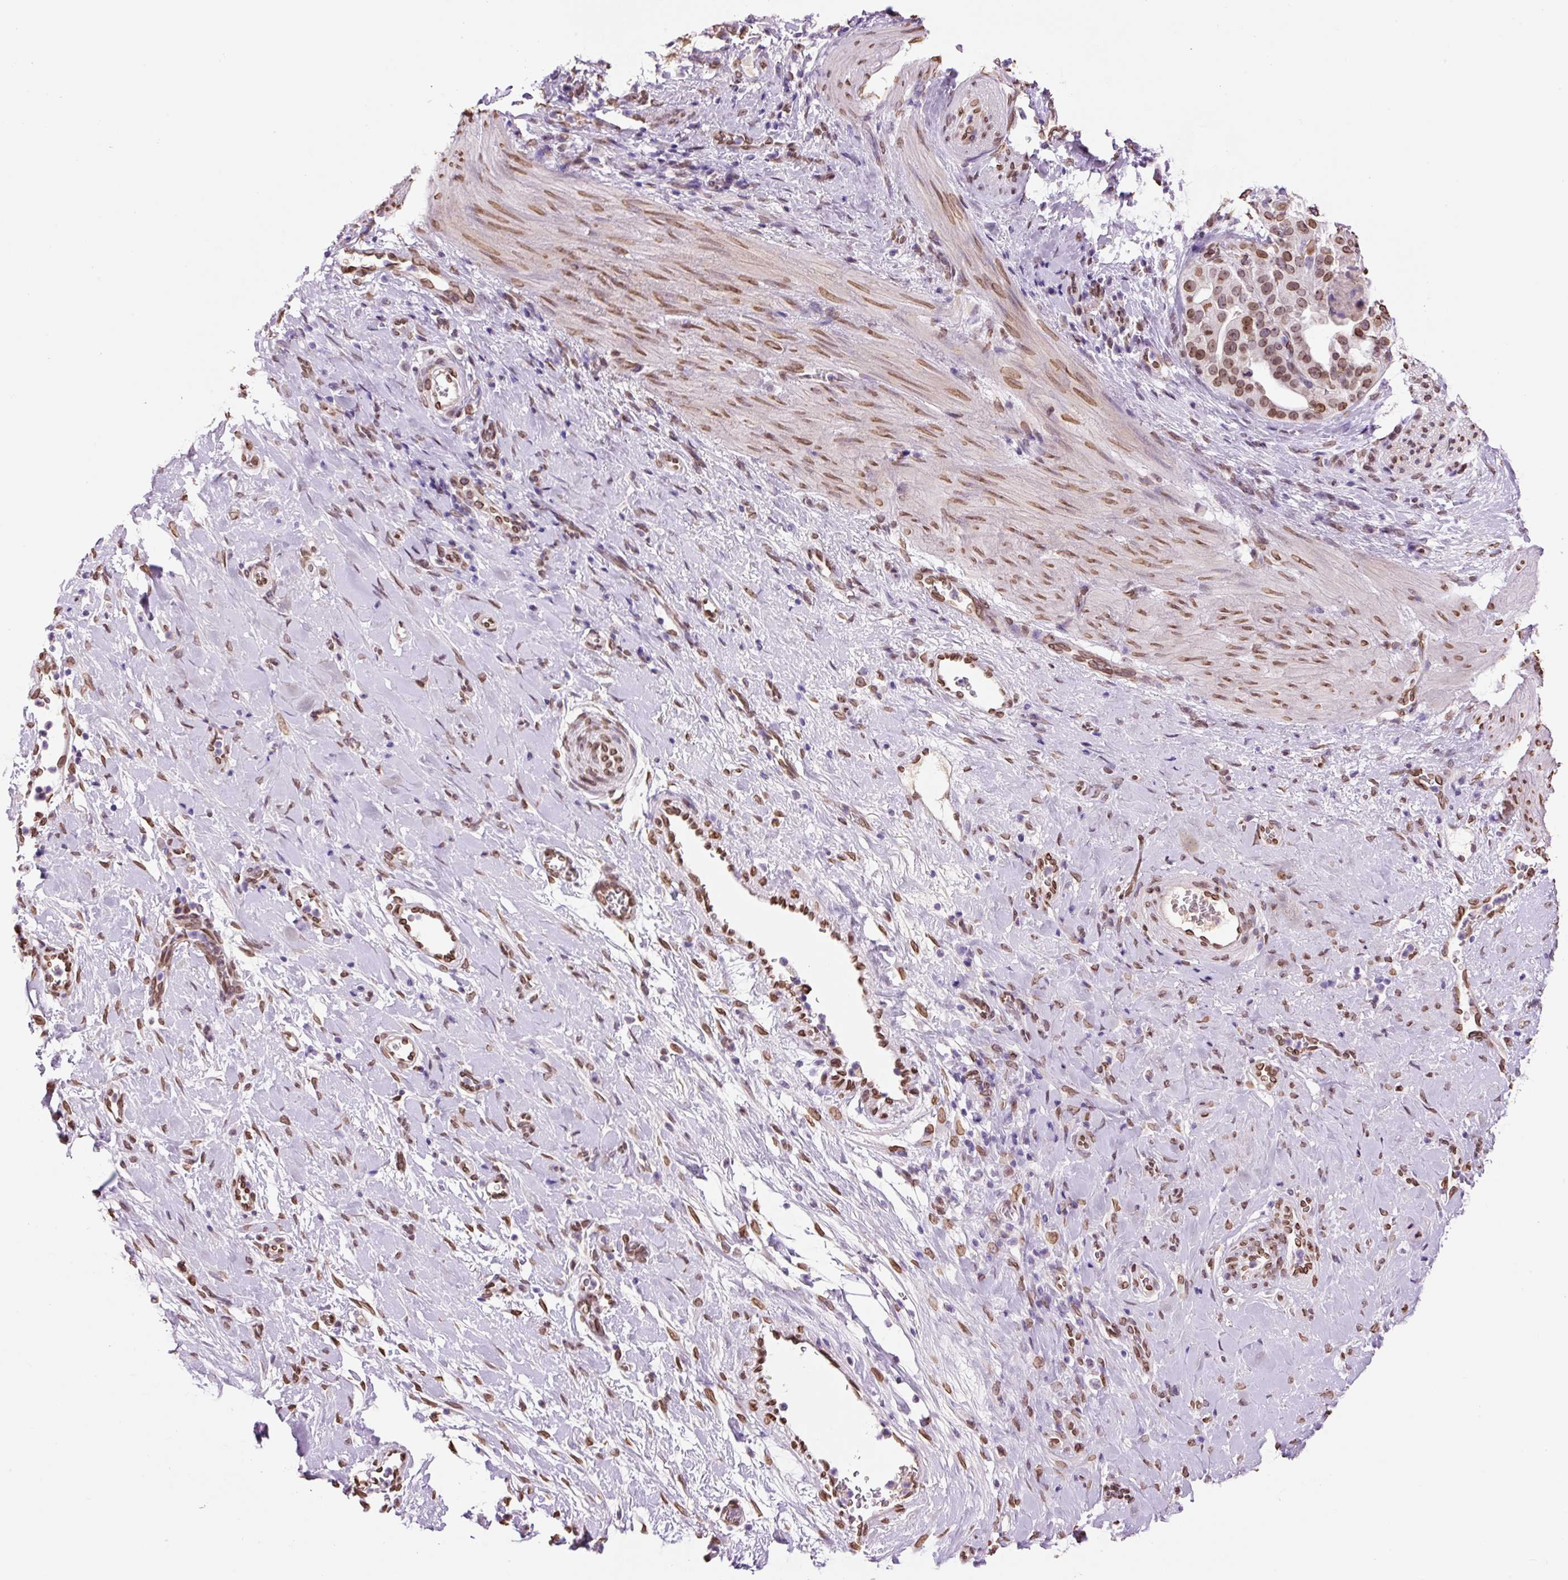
{"staining": {"intensity": "moderate", "quantity": ">75%", "location": "cytoplasmic/membranous,nuclear"}, "tissue": "stomach cancer", "cell_type": "Tumor cells", "image_type": "cancer", "snomed": [{"axis": "morphology", "description": "Adenocarcinoma, NOS"}, {"axis": "topography", "description": "Stomach"}], "caption": "Immunohistochemistry (IHC) of human adenocarcinoma (stomach) demonstrates medium levels of moderate cytoplasmic/membranous and nuclear expression in about >75% of tumor cells.", "gene": "ZNF224", "patient": {"sex": "male", "age": 48}}